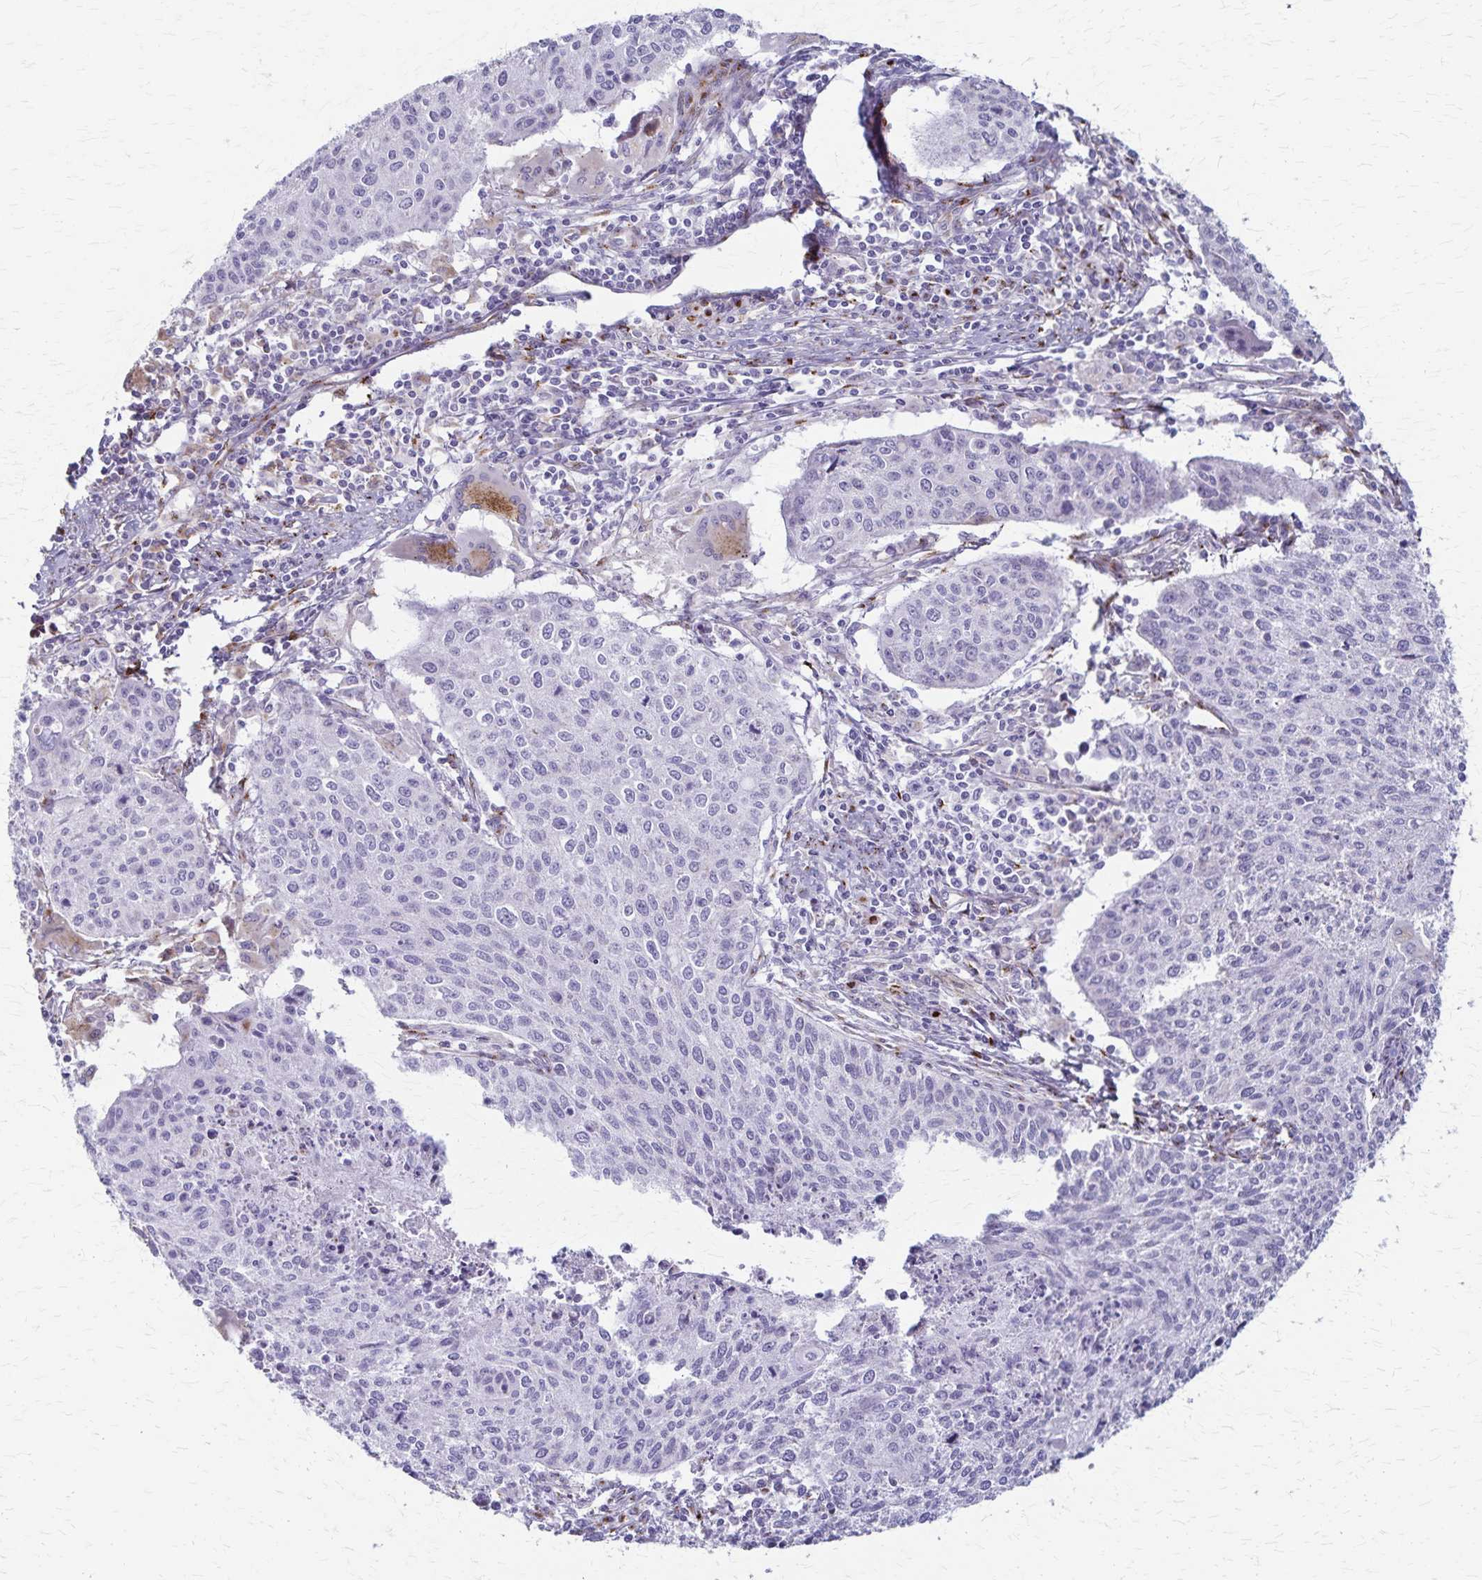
{"staining": {"intensity": "negative", "quantity": "none", "location": "none"}, "tissue": "cervical cancer", "cell_type": "Tumor cells", "image_type": "cancer", "snomed": [{"axis": "morphology", "description": "Squamous cell carcinoma, NOS"}, {"axis": "topography", "description": "Cervix"}], "caption": "This micrograph is of squamous cell carcinoma (cervical) stained with immunohistochemistry to label a protein in brown with the nuclei are counter-stained blue. There is no expression in tumor cells.", "gene": "MCFD2", "patient": {"sex": "female", "age": 38}}